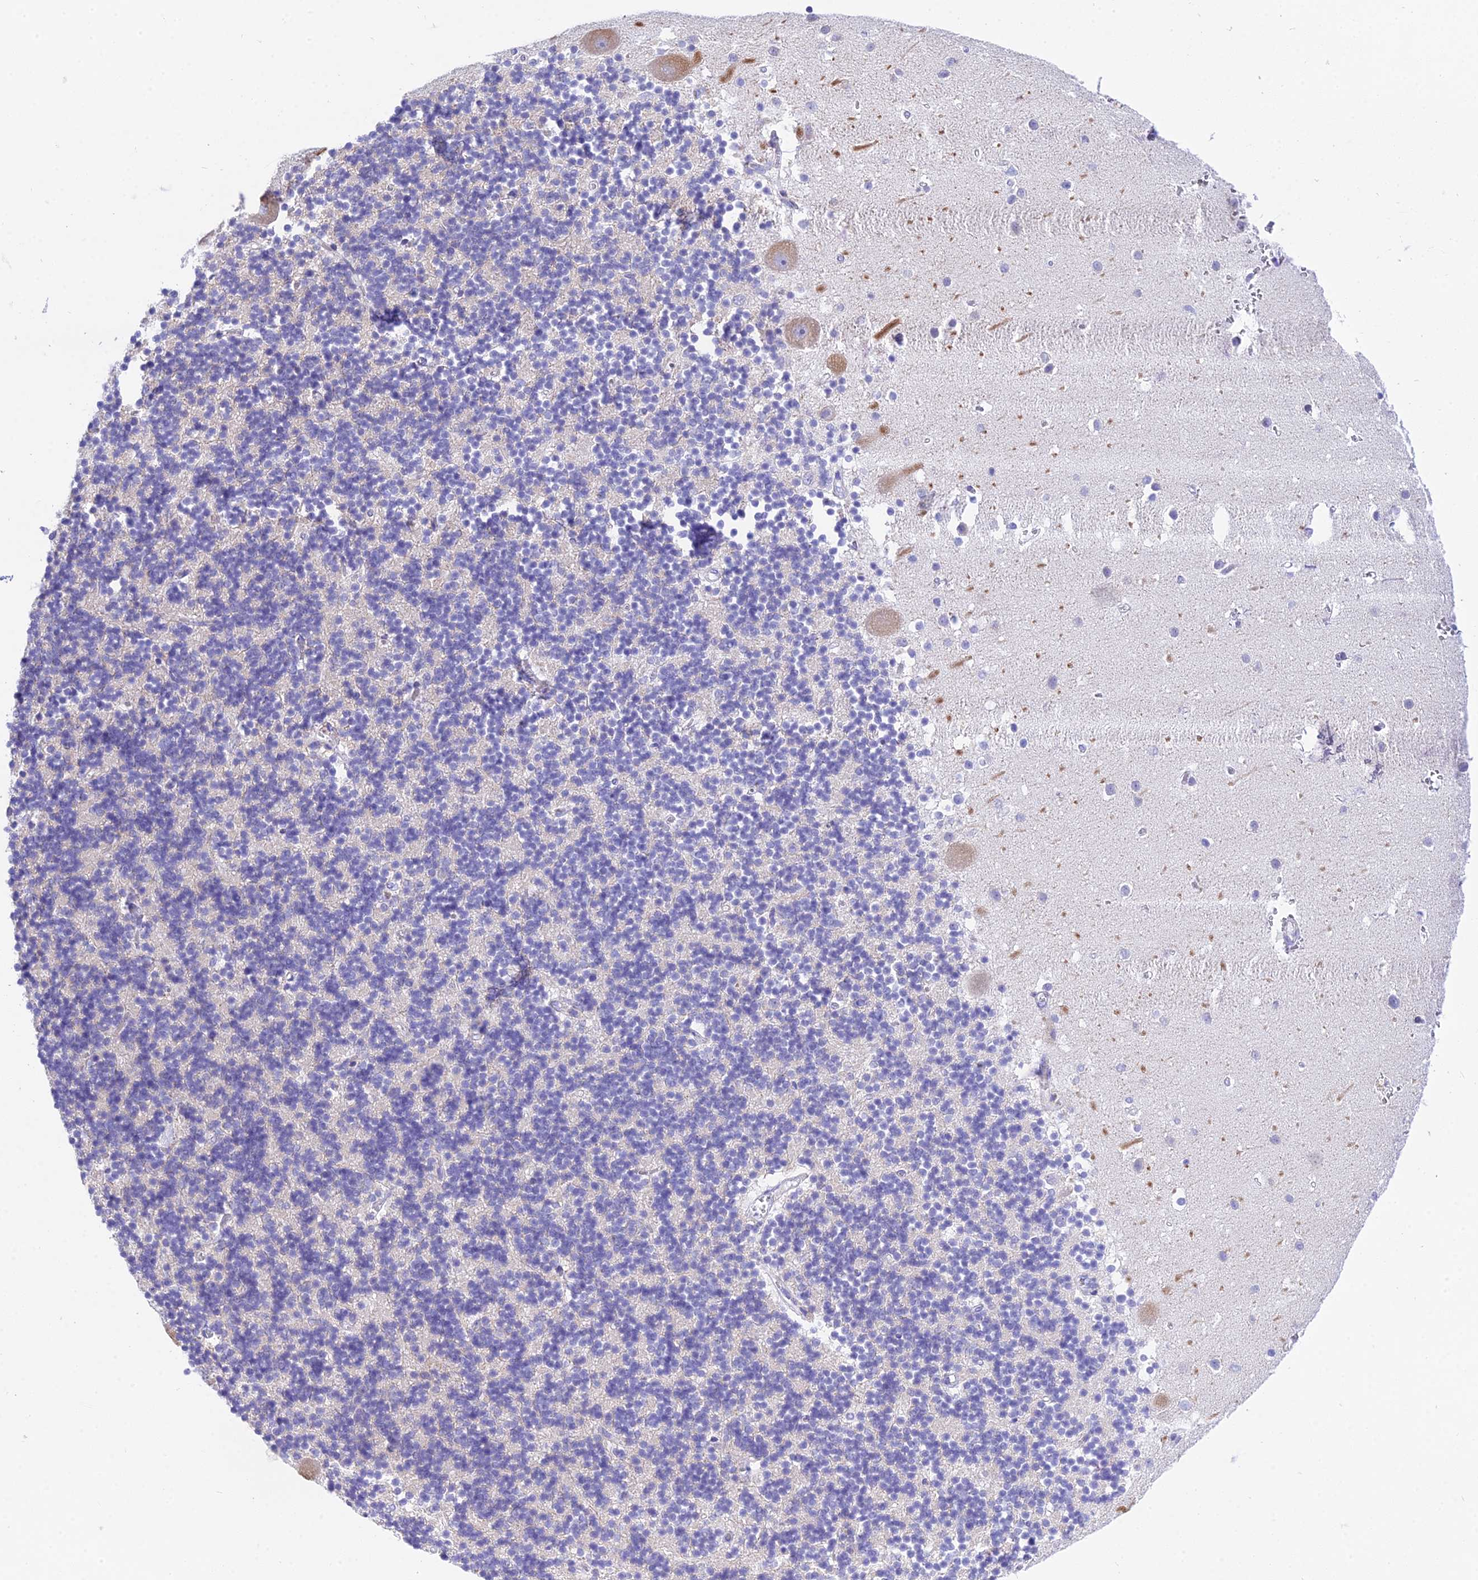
{"staining": {"intensity": "negative", "quantity": "none", "location": "none"}, "tissue": "cerebellum", "cell_type": "Cells in granular layer", "image_type": "normal", "snomed": [{"axis": "morphology", "description": "Normal tissue, NOS"}, {"axis": "topography", "description": "Cerebellum"}], "caption": "IHC image of unremarkable cerebellum stained for a protein (brown), which demonstrates no expression in cells in granular layer. (Brightfield microscopy of DAB (3,3'-diaminobenzidine) IHC at high magnification).", "gene": "DEFB107A", "patient": {"sex": "male", "age": 54}}